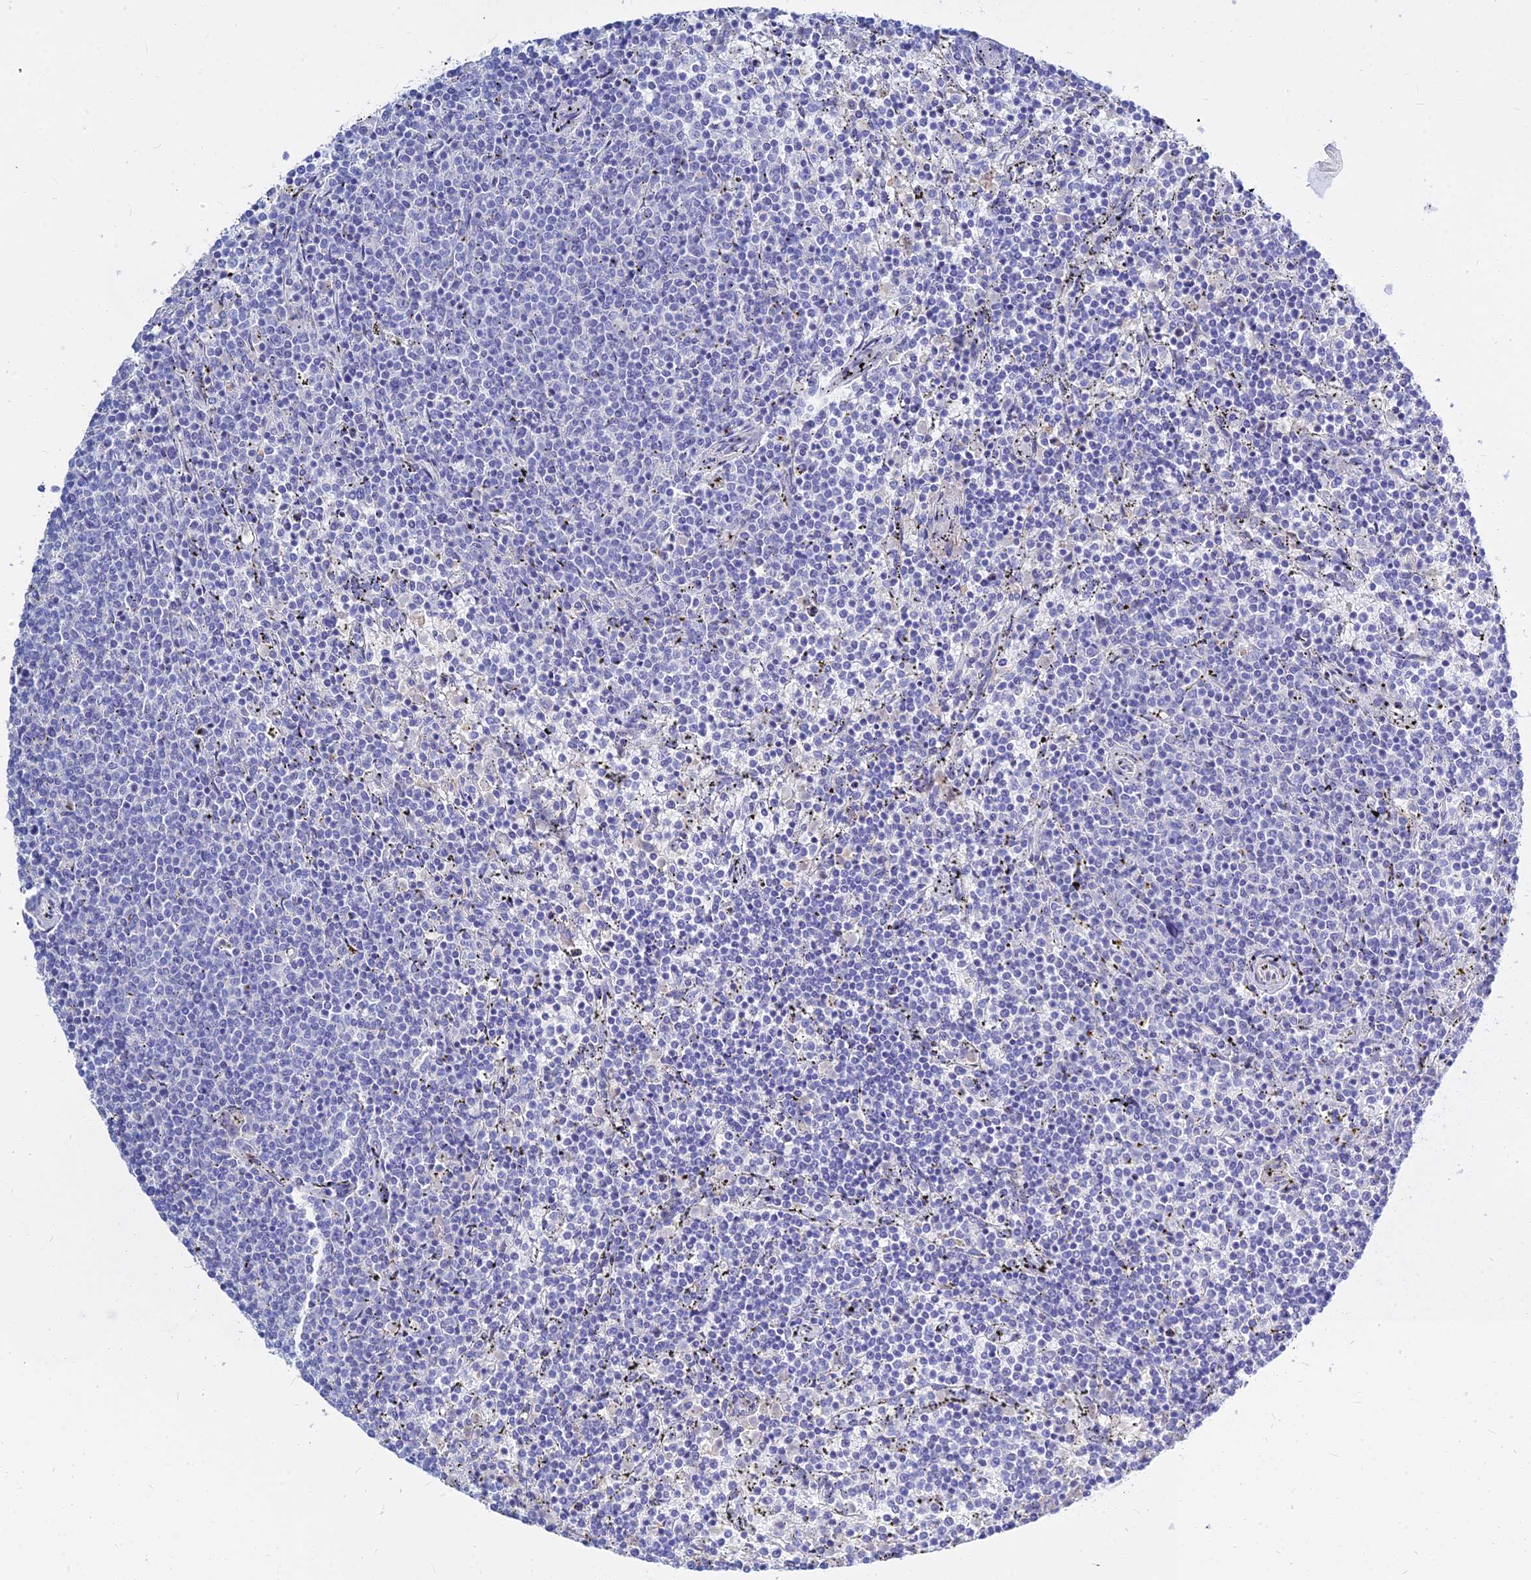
{"staining": {"intensity": "negative", "quantity": "none", "location": "none"}, "tissue": "lymphoma", "cell_type": "Tumor cells", "image_type": "cancer", "snomed": [{"axis": "morphology", "description": "Malignant lymphoma, non-Hodgkin's type, Low grade"}, {"axis": "topography", "description": "Spleen"}], "caption": "This is a micrograph of immunohistochemistry staining of malignant lymphoma, non-Hodgkin's type (low-grade), which shows no staining in tumor cells.", "gene": "ZNF552", "patient": {"sex": "female", "age": 50}}